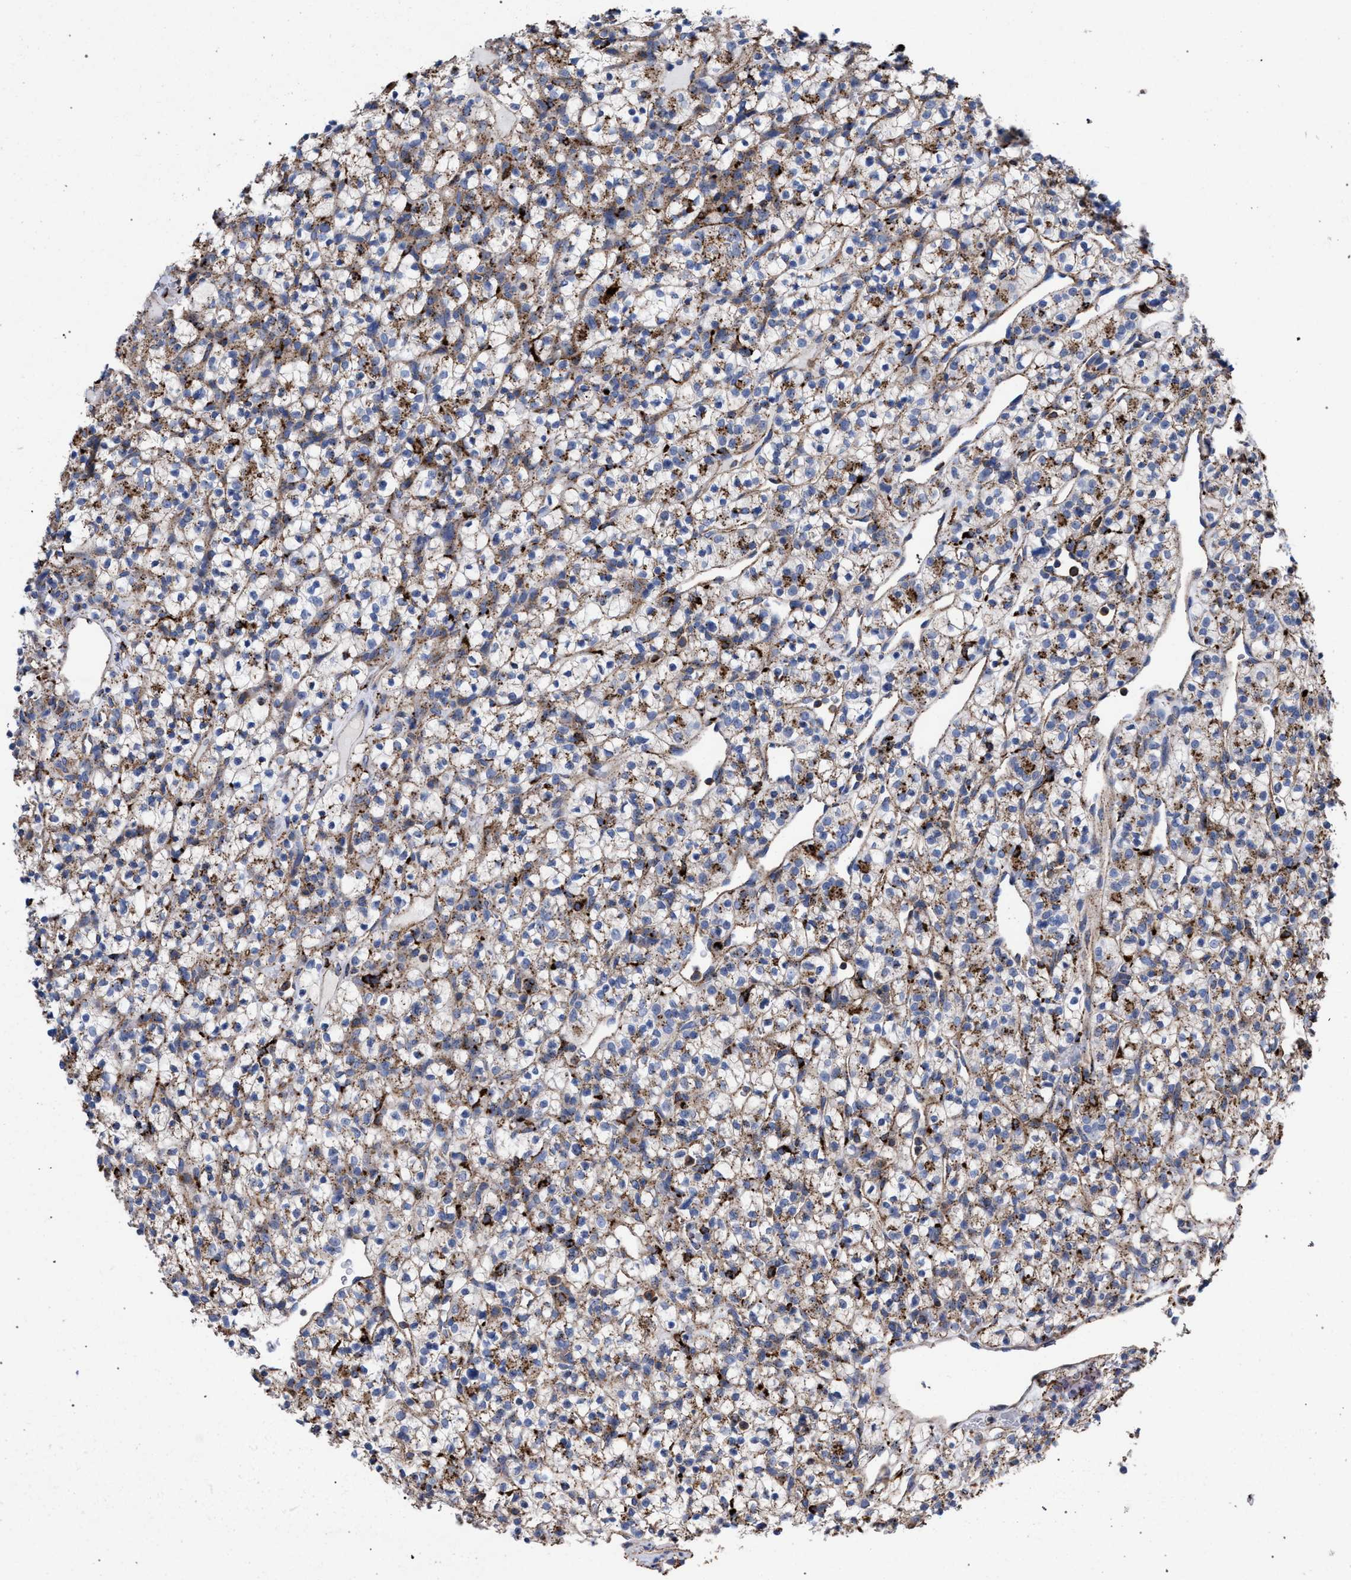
{"staining": {"intensity": "moderate", "quantity": ">75%", "location": "cytoplasmic/membranous"}, "tissue": "renal cancer", "cell_type": "Tumor cells", "image_type": "cancer", "snomed": [{"axis": "morphology", "description": "Adenocarcinoma, NOS"}, {"axis": "topography", "description": "Kidney"}], "caption": "Immunohistochemistry staining of renal cancer, which shows medium levels of moderate cytoplasmic/membranous staining in approximately >75% of tumor cells indicating moderate cytoplasmic/membranous protein staining. The staining was performed using DAB (brown) for protein detection and nuclei were counterstained in hematoxylin (blue).", "gene": "PPT1", "patient": {"sex": "female", "age": 57}}